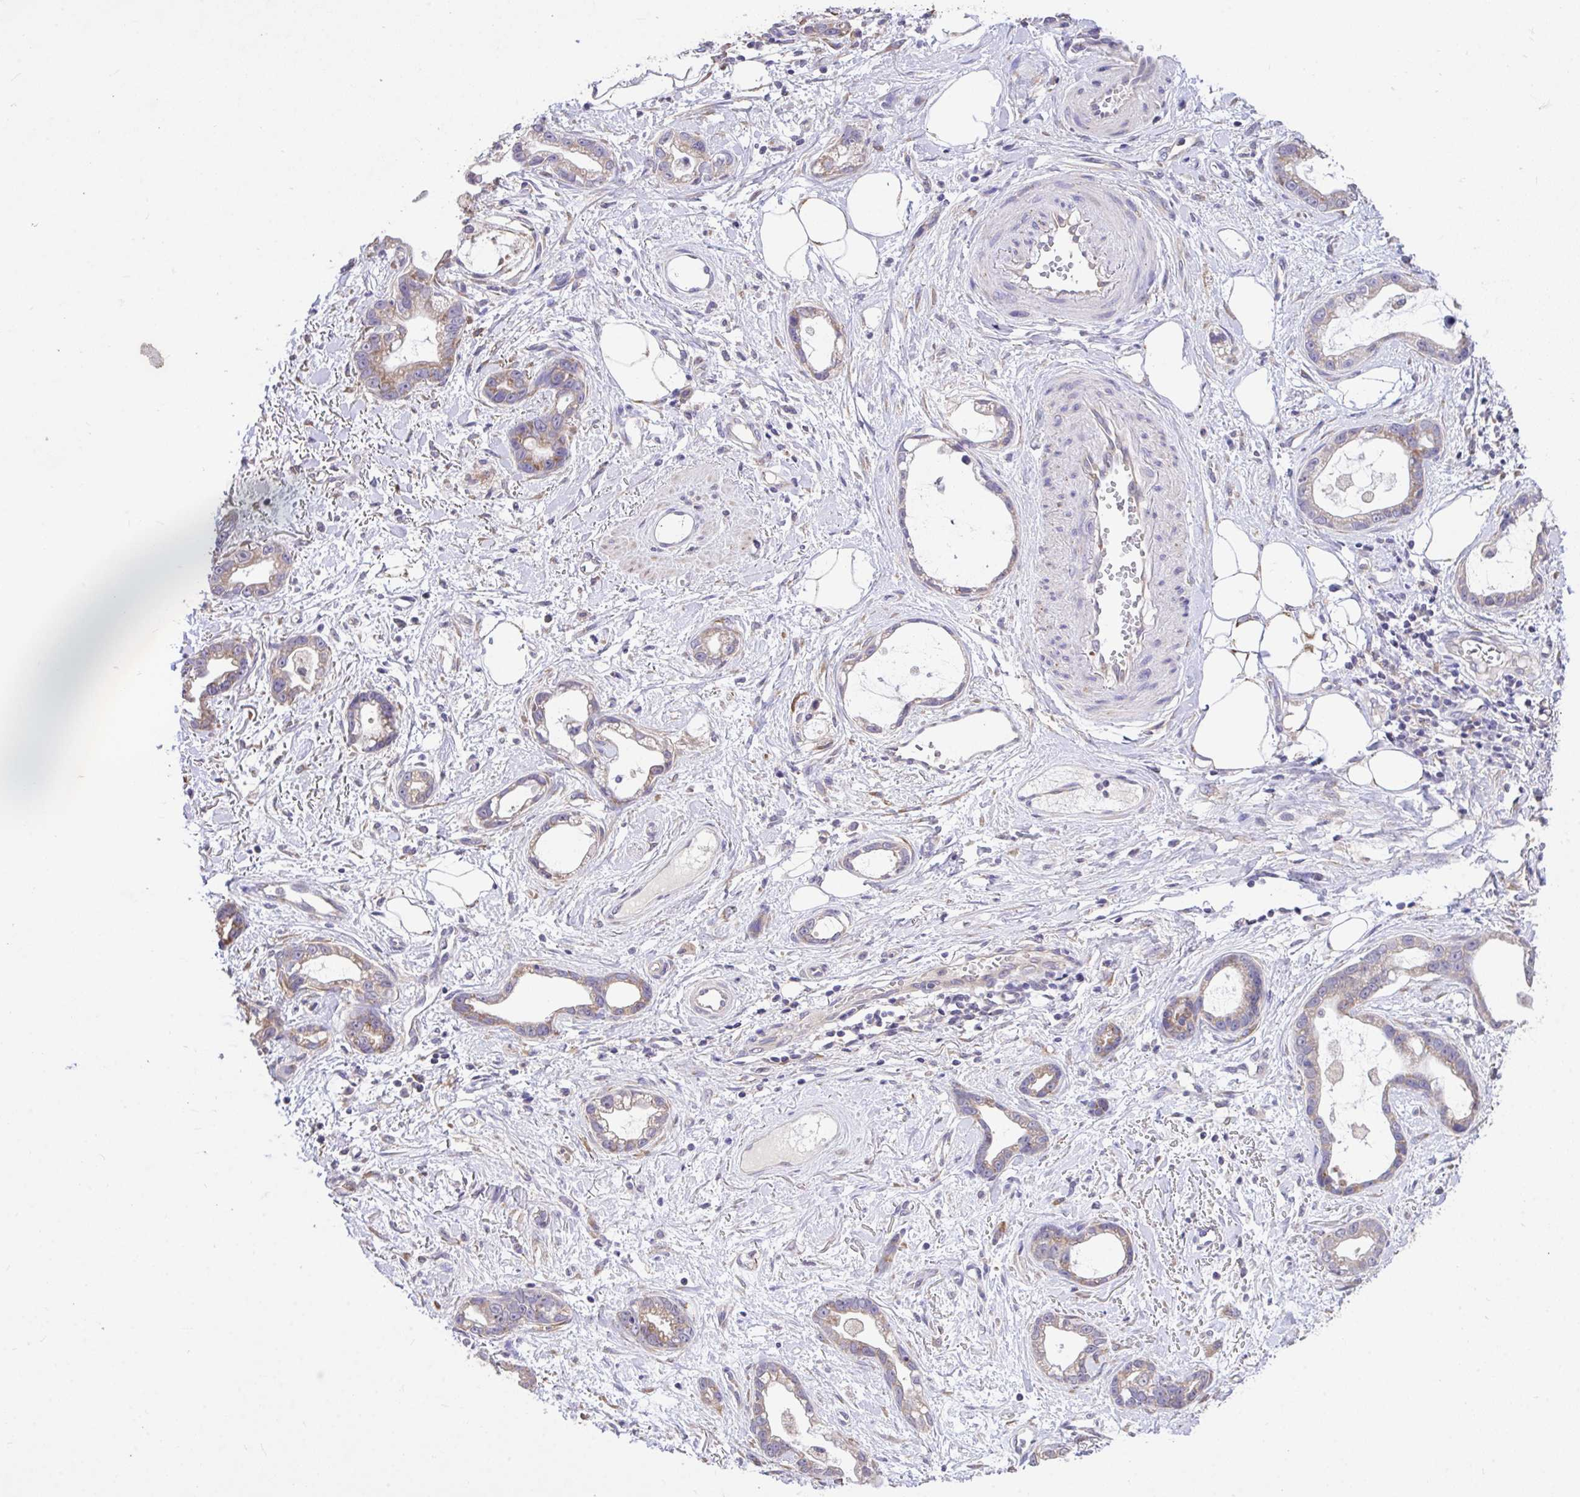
{"staining": {"intensity": "moderate", "quantity": ">75%", "location": "cytoplasmic/membranous"}, "tissue": "stomach cancer", "cell_type": "Tumor cells", "image_type": "cancer", "snomed": [{"axis": "morphology", "description": "Adenocarcinoma, NOS"}, {"axis": "topography", "description": "Stomach"}], "caption": "Tumor cells exhibit medium levels of moderate cytoplasmic/membranous staining in approximately >75% of cells in human stomach adenocarcinoma. (Brightfield microscopy of DAB IHC at high magnification).", "gene": "MPC2", "patient": {"sex": "male", "age": 55}}